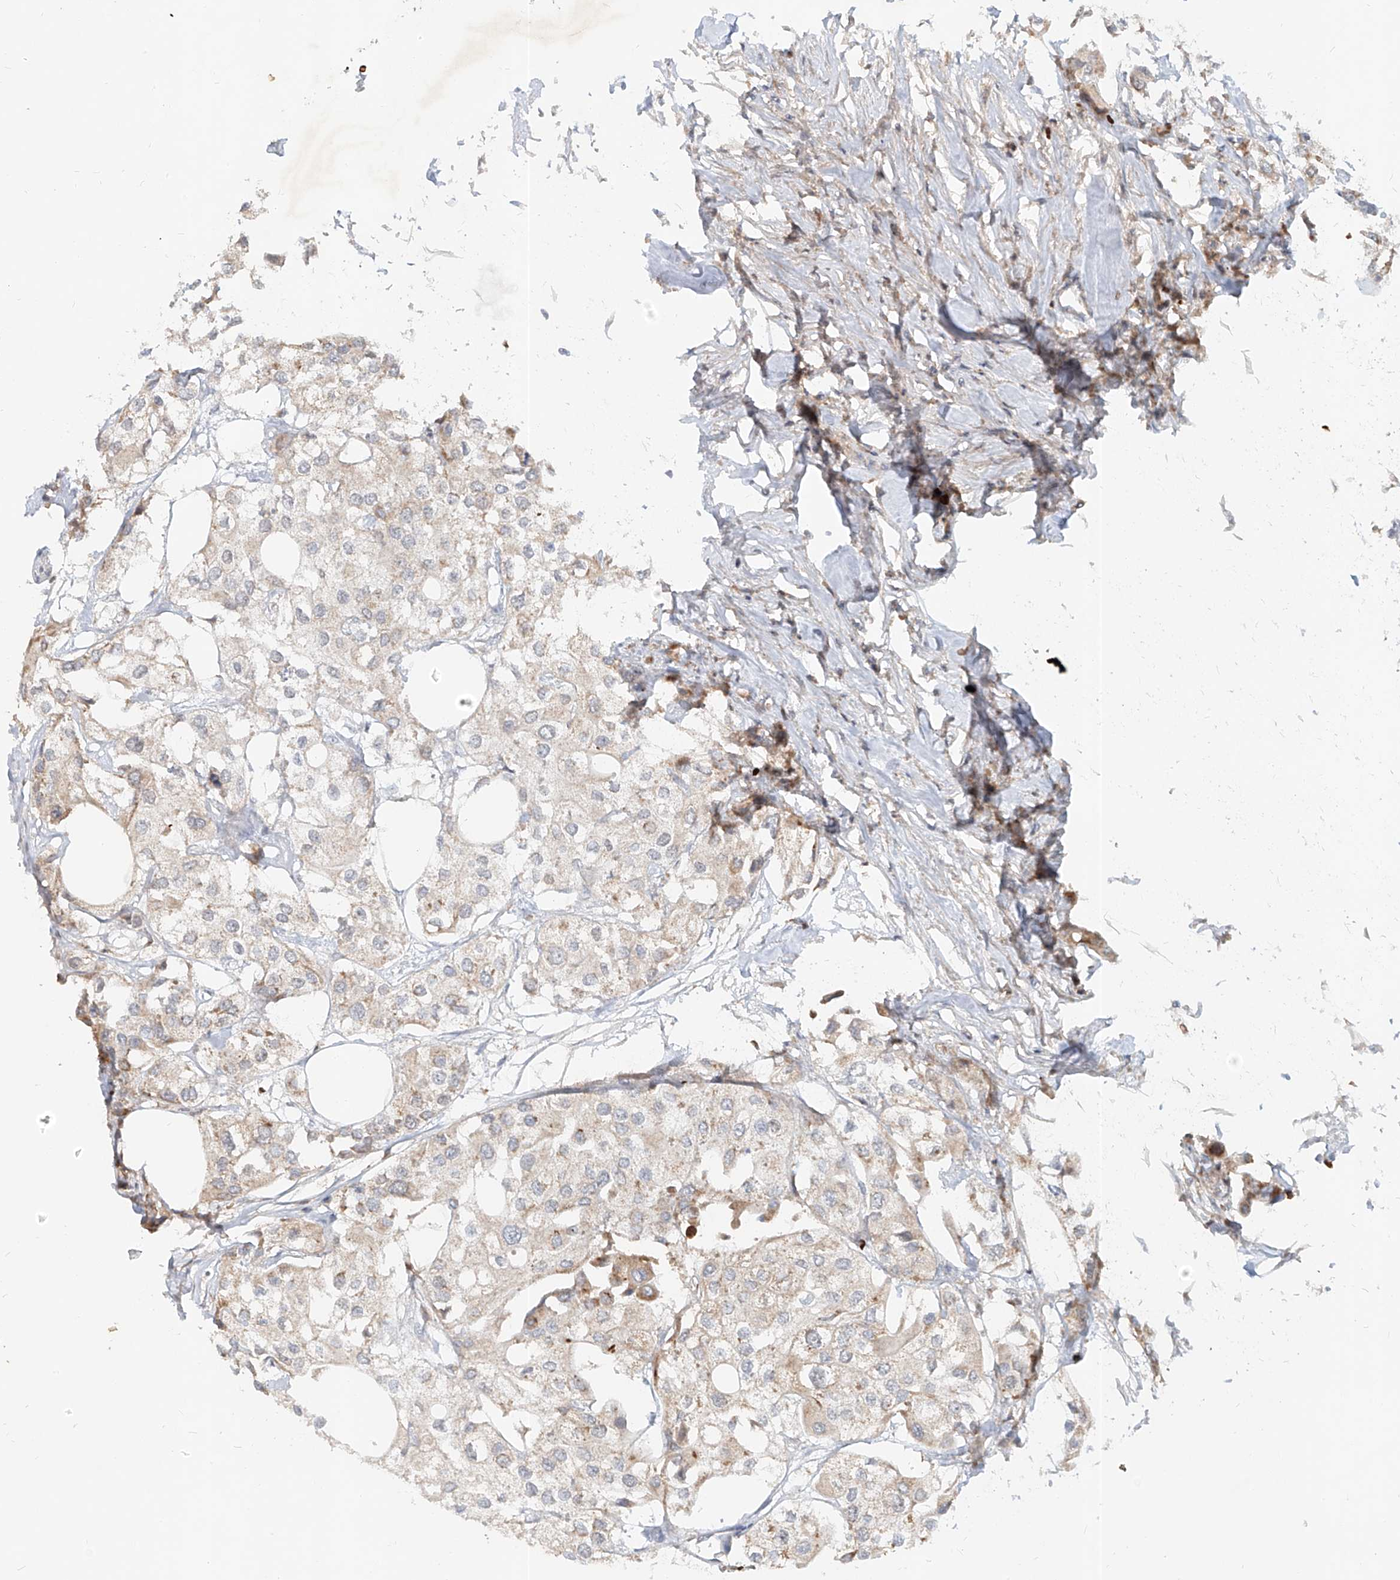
{"staining": {"intensity": "negative", "quantity": "none", "location": "none"}, "tissue": "urothelial cancer", "cell_type": "Tumor cells", "image_type": "cancer", "snomed": [{"axis": "morphology", "description": "Urothelial carcinoma, High grade"}, {"axis": "topography", "description": "Urinary bladder"}], "caption": "This is an immunohistochemistry micrograph of high-grade urothelial carcinoma. There is no staining in tumor cells.", "gene": "FGD2", "patient": {"sex": "male", "age": 64}}